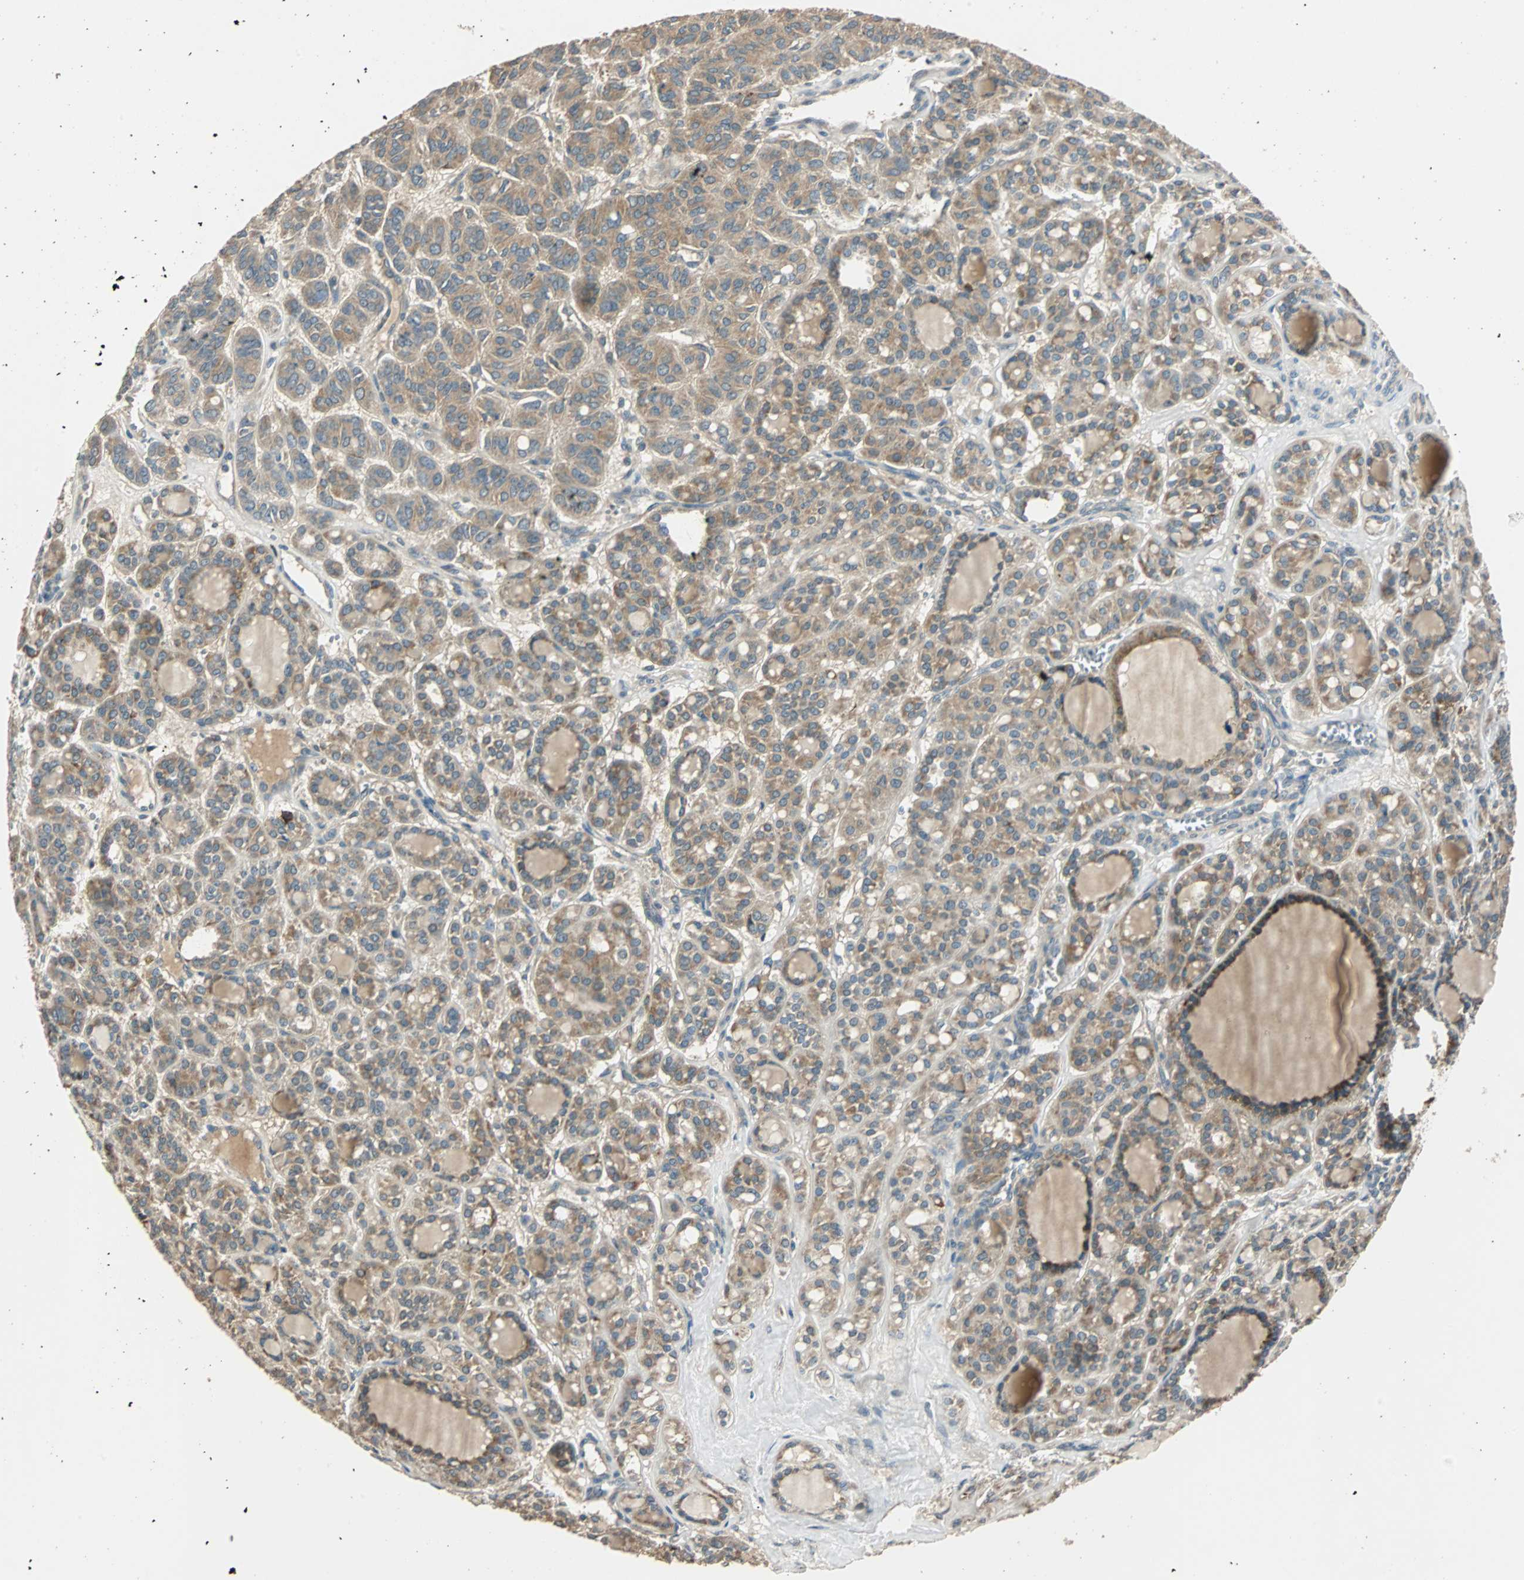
{"staining": {"intensity": "moderate", "quantity": ">75%", "location": "cytoplasmic/membranous"}, "tissue": "thyroid cancer", "cell_type": "Tumor cells", "image_type": "cancer", "snomed": [{"axis": "morphology", "description": "Follicular adenoma carcinoma, NOS"}, {"axis": "topography", "description": "Thyroid gland"}], "caption": "The histopathology image demonstrates immunohistochemical staining of follicular adenoma carcinoma (thyroid). There is moderate cytoplasmic/membranous expression is seen in approximately >75% of tumor cells.", "gene": "ABHD2", "patient": {"sex": "female", "age": 71}}